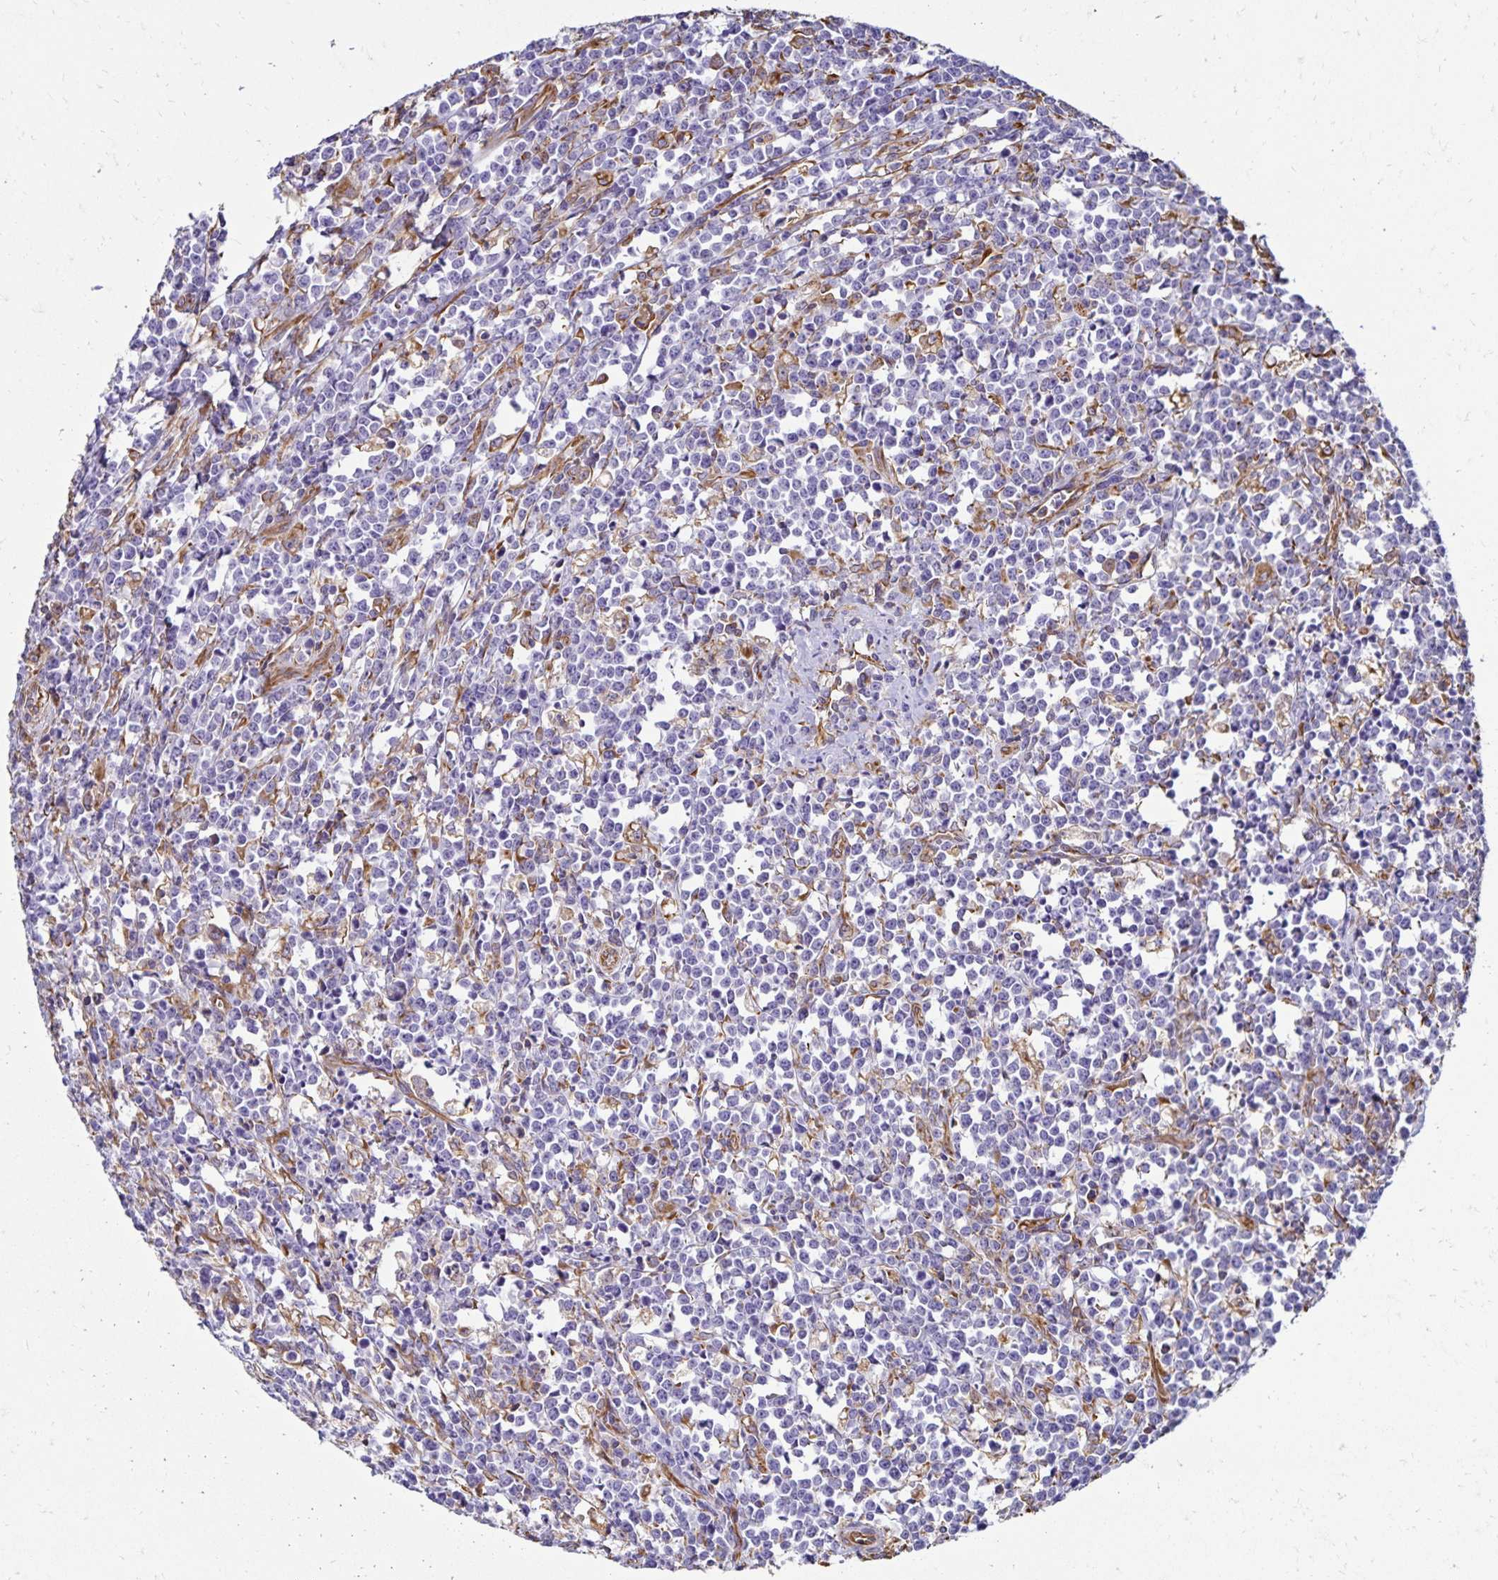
{"staining": {"intensity": "negative", "quantity": "none", "location": "none"}, "tissue": "lymphoma", "cell_type": "Tumor cells", "image_type": "cancer", "snomed": [{"axis": "morphology", "description": "Malignant lymphoma, non-Hodgkin's type, High grade"}, {"axis": "topography", "description": "Small intestine"}], "caption": "This is a micrograph of immunohistochemistry staining of malignant lymphoma, non-Hodgkin's type (high-grade), which shows no positivity in tumor cells. (DAB (3,3'-diaminobenzidine) immunohistochemistry visualized using brightfield microscopy, high magnification).", "gene": "TRPV6", "patient": {"sex": "female", "age": 56}}